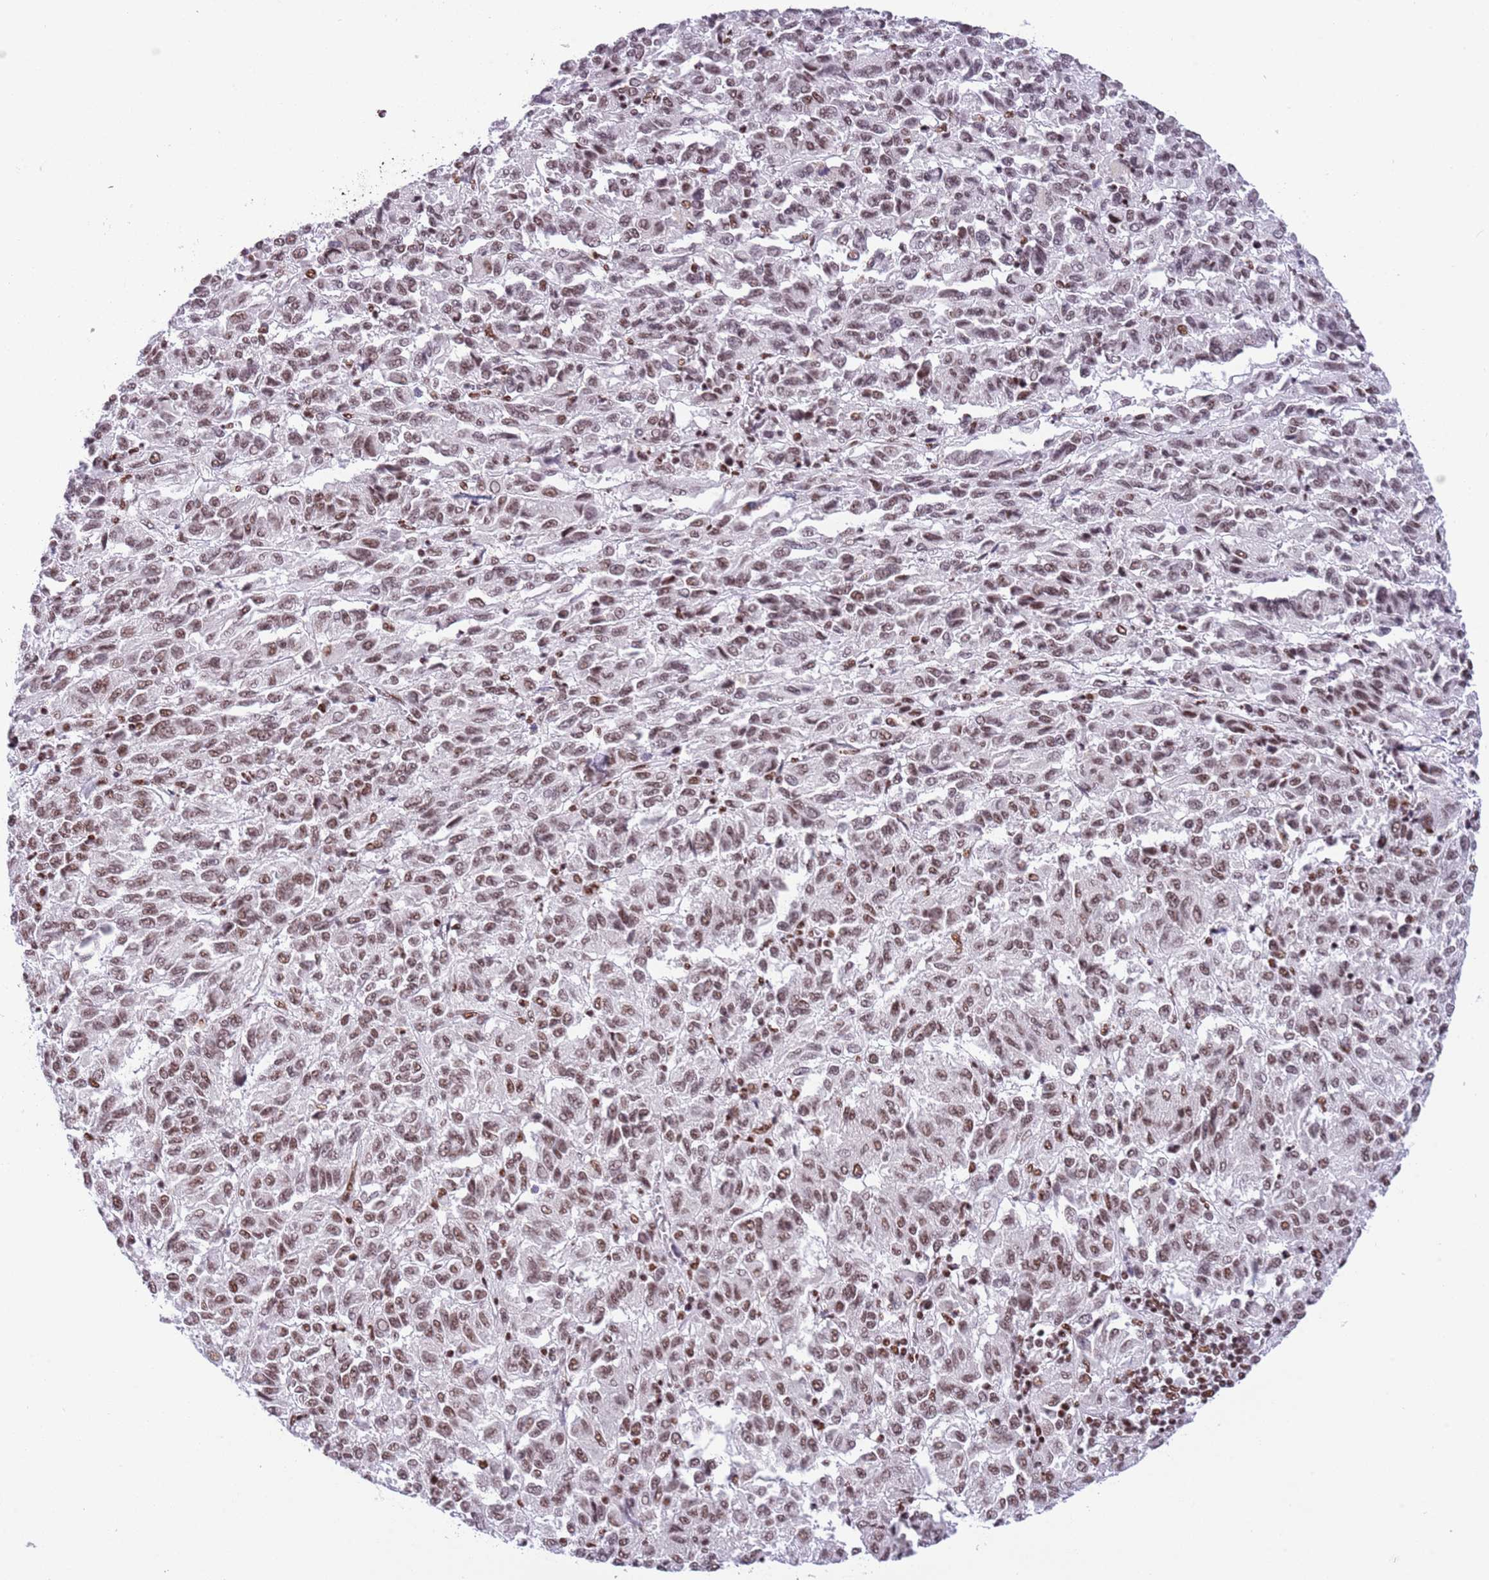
{"staining": {"intensity": "weak", "quantity": ">75%", "location": "nuclear"}, "tissue": "melanoma", "cell_type": "Tumor cells", "image_type": "cancer", "snomed": [{"axis": "morphology", "description": "Malignant melanoma, Metastatic site"}, {"axis": "topography", "description": "Lung"}], "caption": "Malignant melanoma (metastatic site) stained for a protein (brown) shows weak nuclear positive positivity in about >75% of tumor cells.", "gene": "SF3A2", "patient": {"sex": "male", "age": 64}}